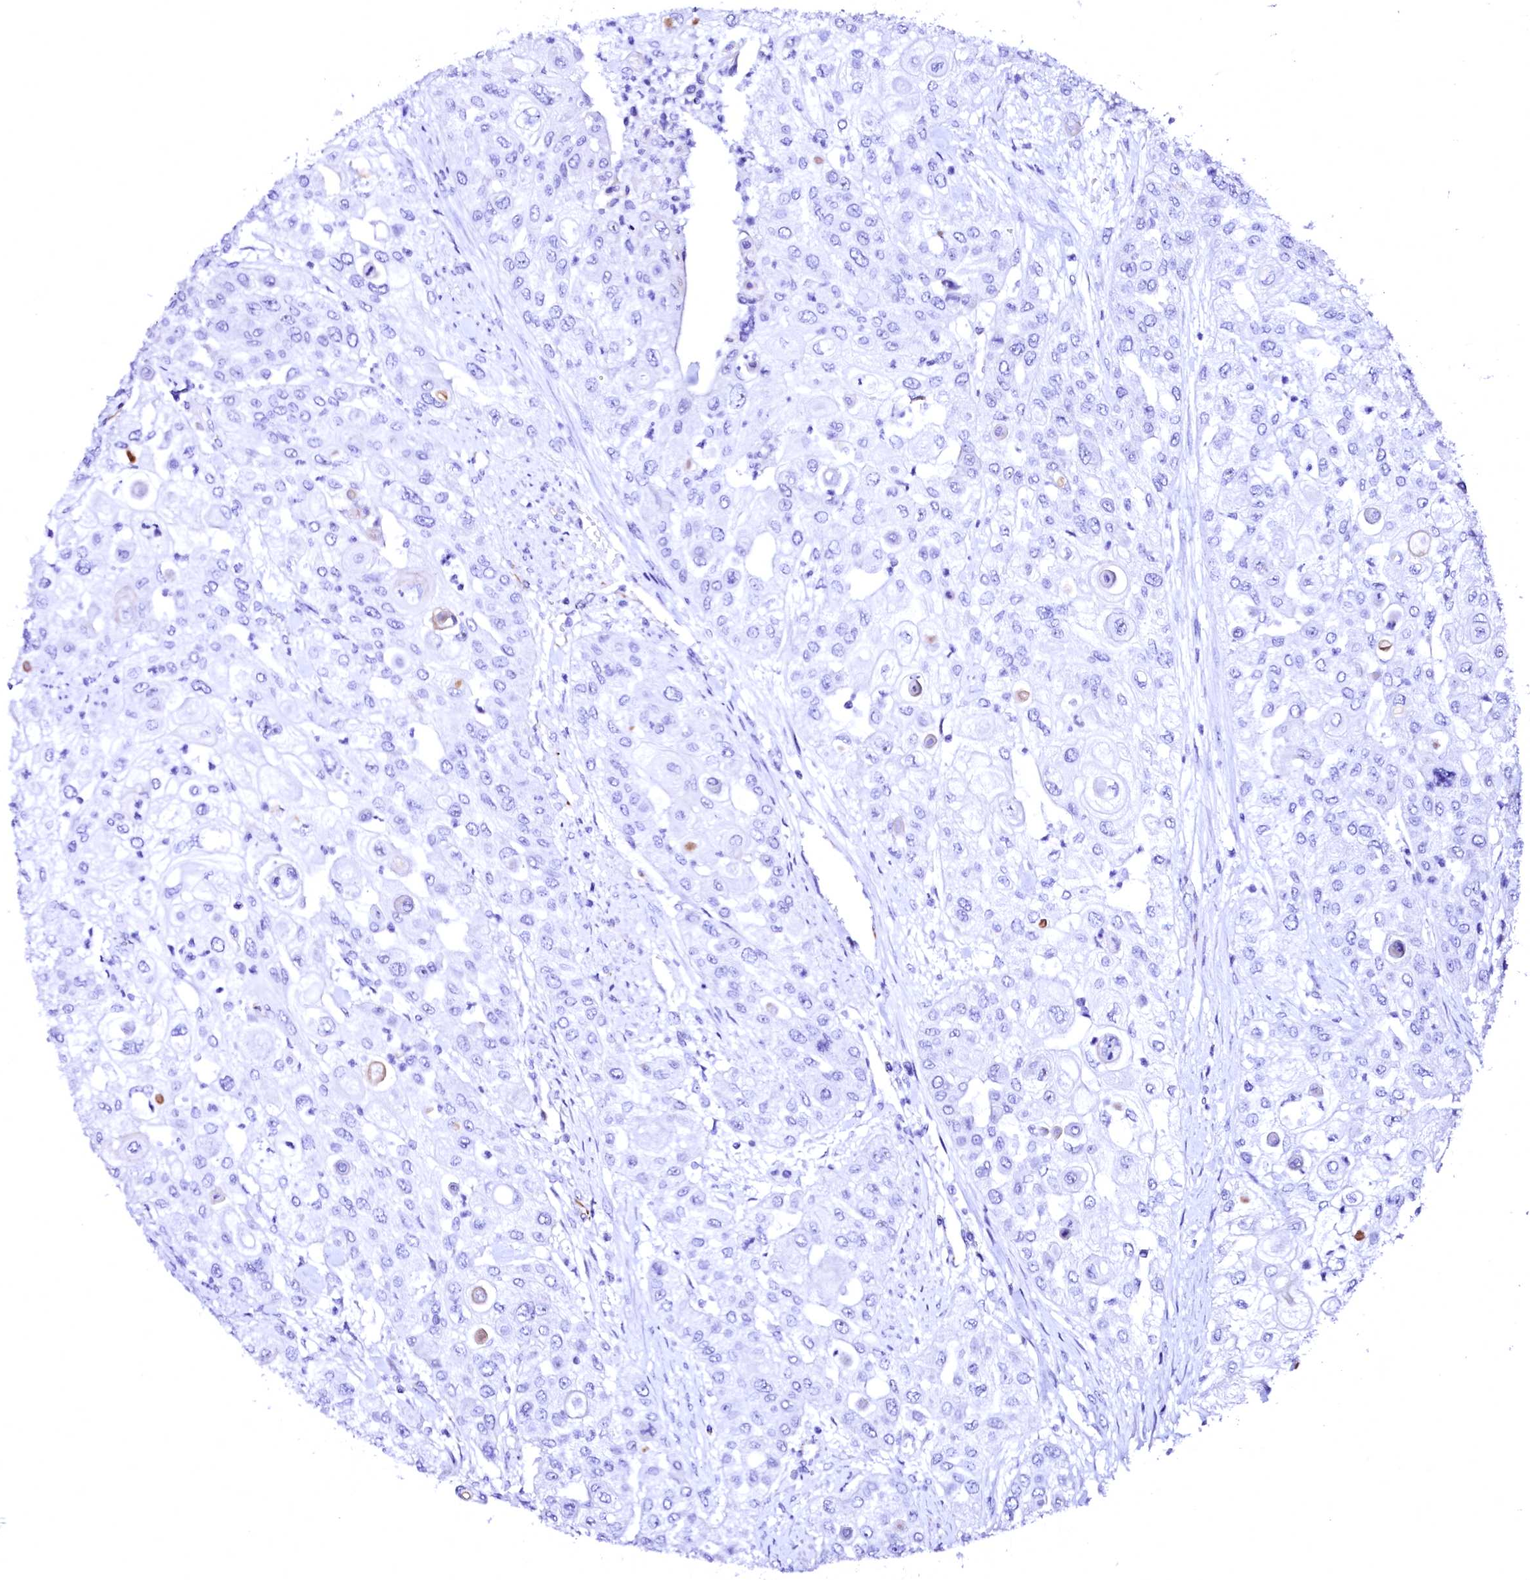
{"staining": {"intensity": "negative", "quantity": "none", "location": "none"}, "tissue": "urothelial cancer", "cell_type": "Tumor cells", "image_type": "cancer", "snomed": [{"axis": "morphology", "description": "Urothelial carcinoma, High grade"}, {"axis": "topography", "description": "Urinary bladder"}], "caption": "Protein analysis of urothelial cancer exhibits no significant positivity in tumor cells.", "gene": "SFR1", "patient": {"sex": "female", "age": 79}}